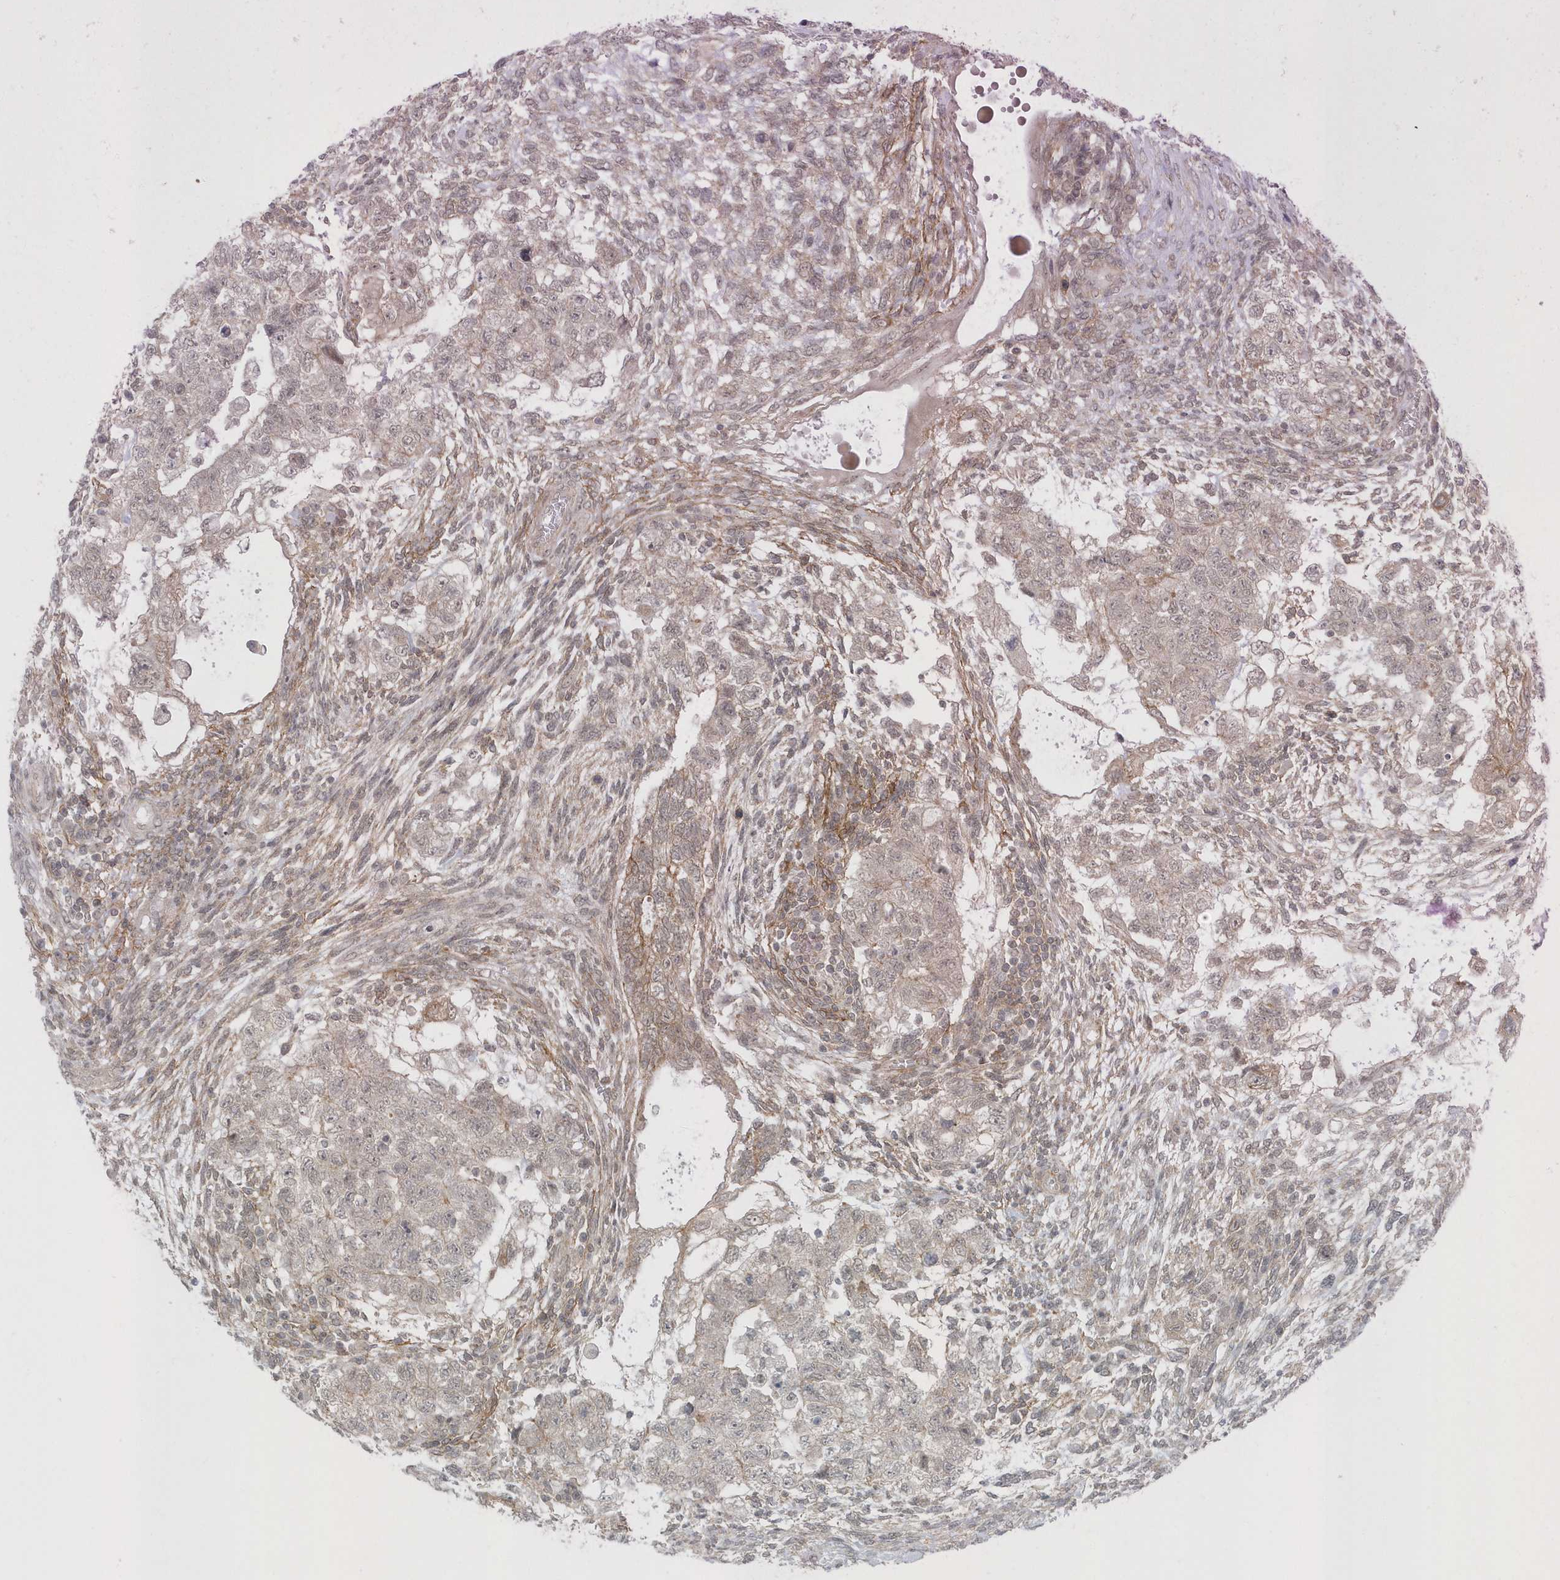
{"staining": {"intensity": "negative", "quantity": "none", "location": "none"}, "tissue": "testis cancer", "cell_type": "Tumor cells", "image_type": "cancer", "snomed": [{"axis": "morphology", "description": "Carcinoma, Embryonal, NOS"}, {"axis": "topography", "description": "Testis"}], "caption": "Human embryonal carcinoma (testis) stained for a protein using immunohistochemistry reveals no staining in tumor cells.", "gene": "PARD3B", "patient": {"sex": "male", "age": 37}}